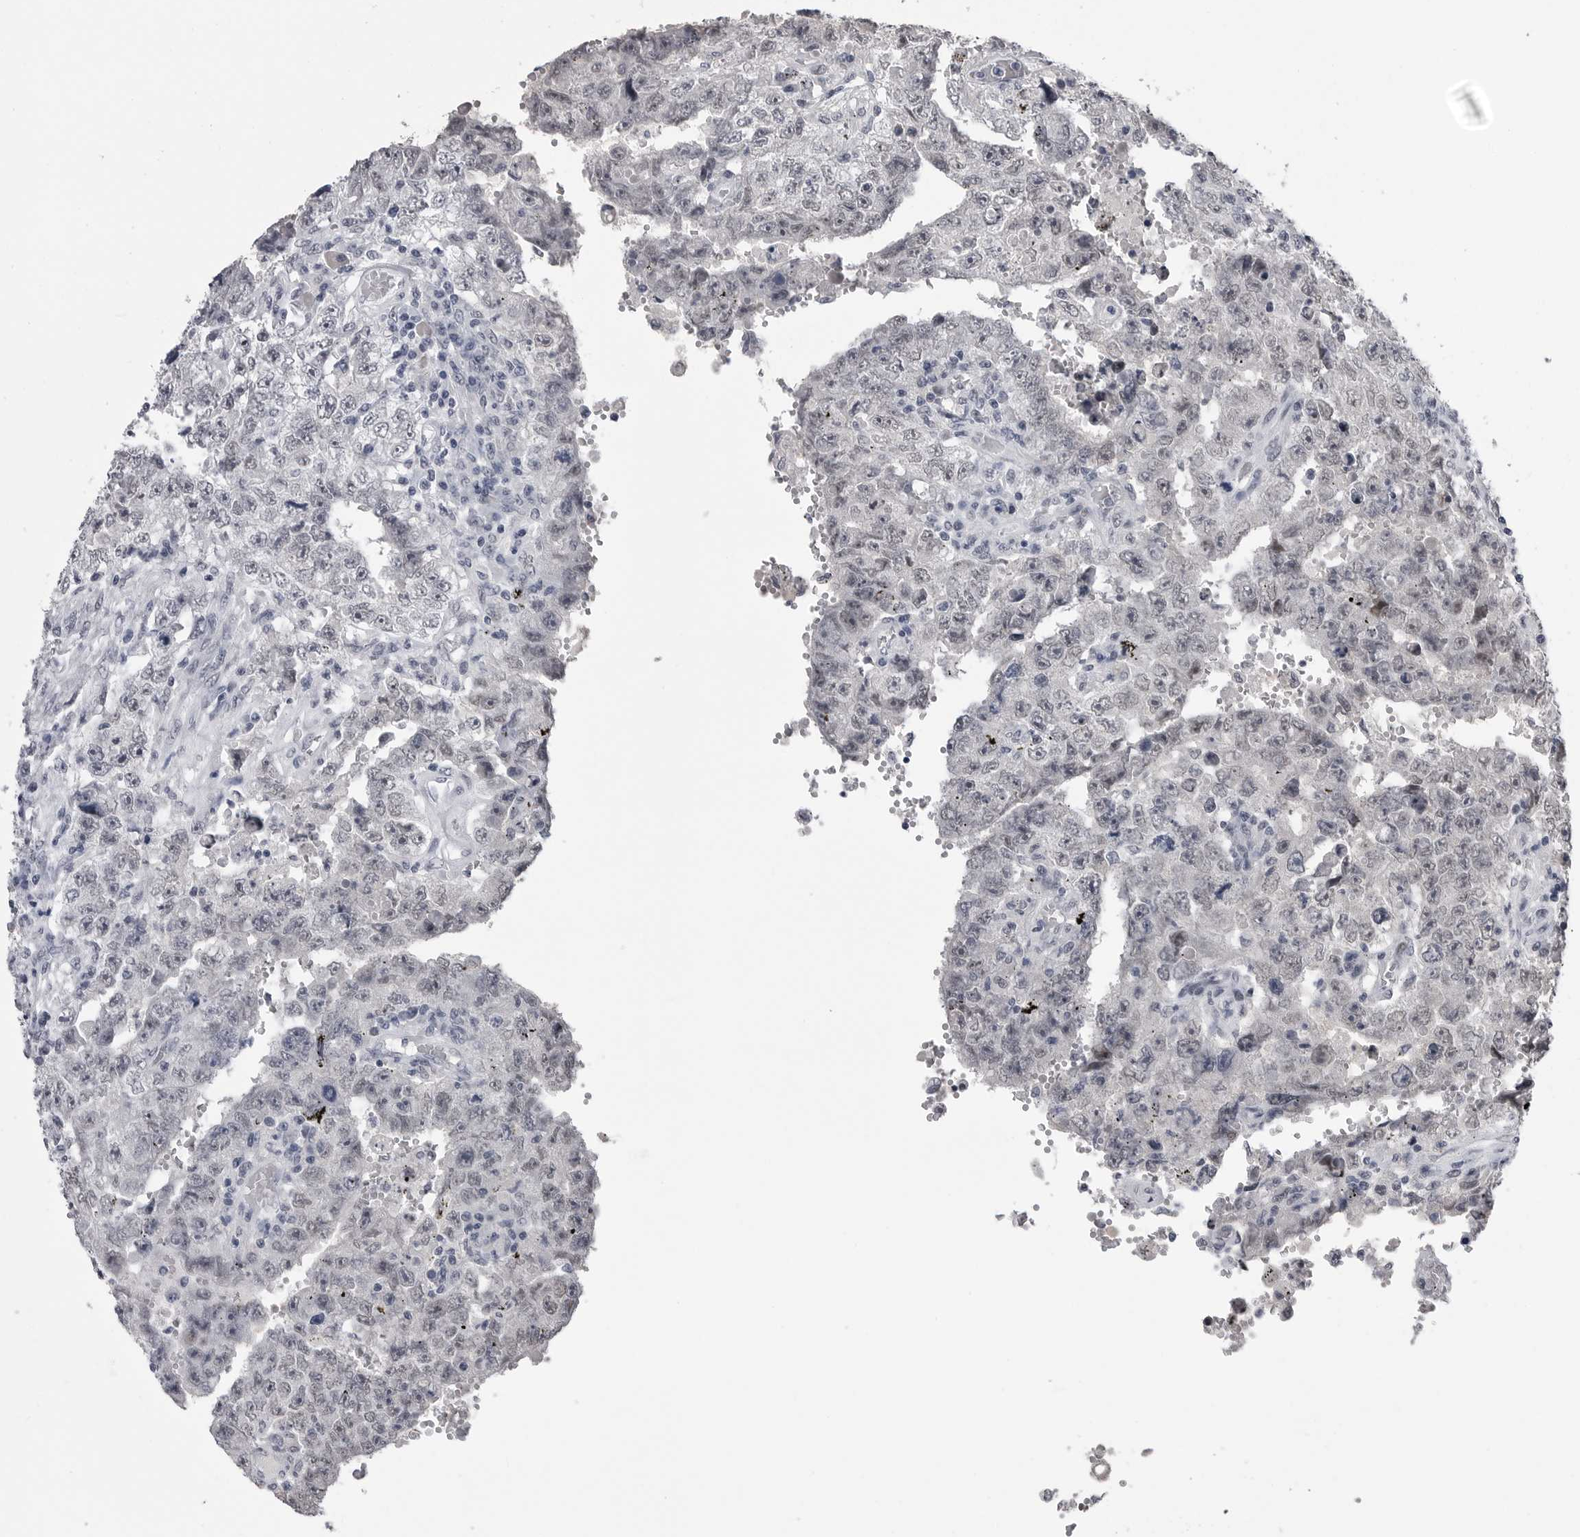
{"staining": {"intensity": "negative", "quantity": "none", "location": "none"}, "tissue": "testis cancer", "cell_type": "Tumor cells", "image_type": "cancer", "snomed": [{"axis": "morphology", "description": "Carcinoma, Embryonal, NOS"}, {"axis": "topography", "description": "Testis"}], "caption": "Immunohistochemistry (IHC) image of human testis cancer stained for a protein (brown), which exhibits no positivity in tumor cells. (Brightfield microscopy of DAB (3,3'-diaminobenzidine) immunohistochemistry at high magnification).", "gene": "DLG2", "patient": {"sex": "male", "age": 26}}